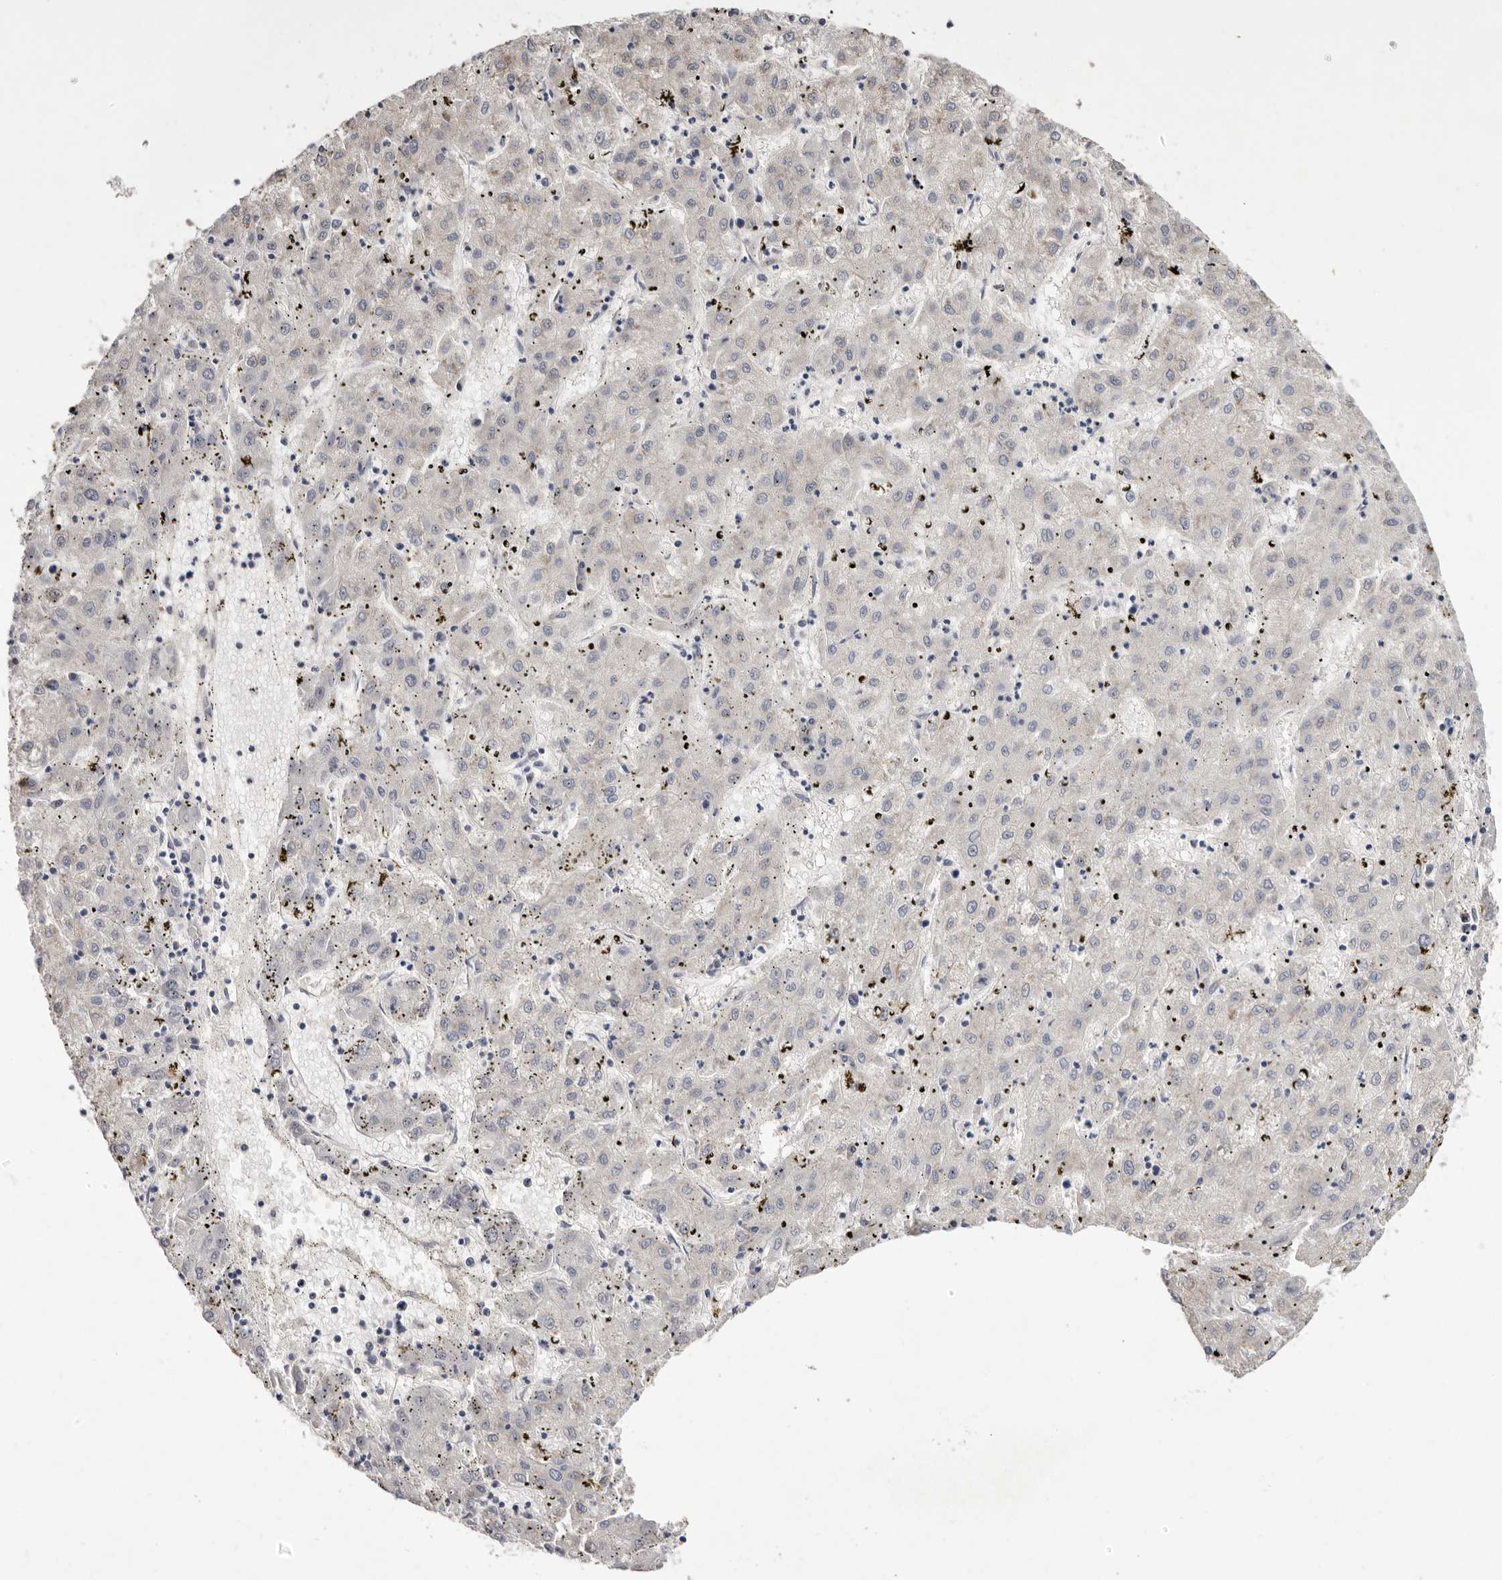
{"staining": {"intensity": "negative", "quantity": "none", "location": "none"}, "tissue": "liver cancer", "cell_type": "Tumor cells", "image_type": "cancer", "snomed": [{"axis": "morphology", "description": "Carcinoma, Hepatocellular, NOS"}, {"axis": "topography", "description": "Liver"}], "caption": "Hepatocellular carcinoma (liver) was stained to show a protein in brown. There is no significant positivity in tumor cells. (Brightfield microscopy of DAB (3,3'-diaminobenzidine) immunohistochemistry at high magnification).", "gene": "FAM167B", "patient": {"sex": "male", "age": 72}}